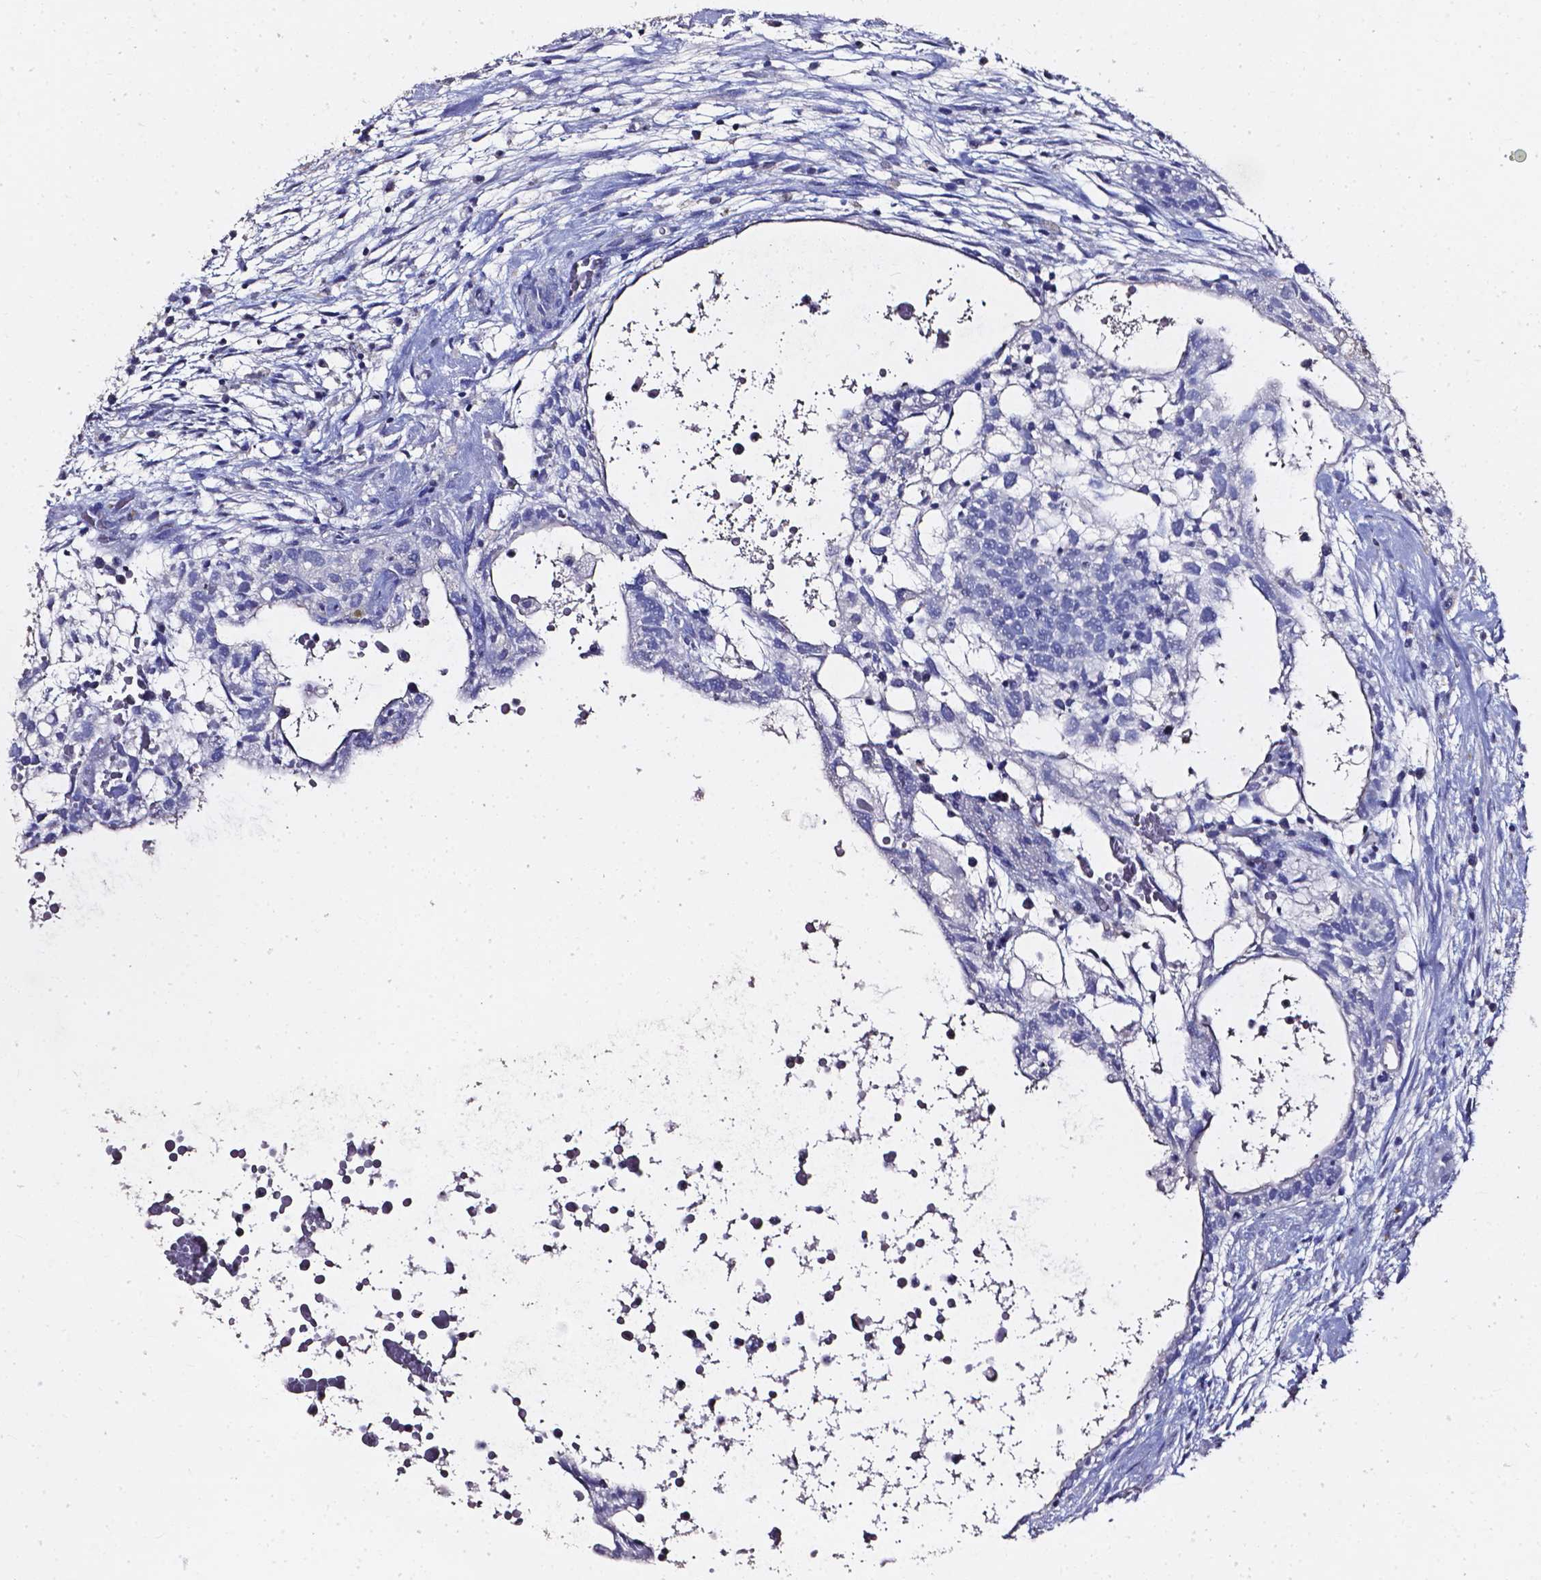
{"staining": {"intensity": "negative", "quantity": "none", "location": "none"}, "tissue": "testis cancer", "cell_type": "Tumor cells", "image_type": "cancer", "snomed": [{"axis": "morphology", "description": "Normal tissue, NOS"}, {"axis": "morphology", "description": "Carcinoma, Embryonal, NOS"}, {"axis": "topography", "description": "Testis"}], "caption": "This is a photomicrograph of immunohistochemistry (IHC) staining of testis cancer (embryonal carcinoma), which shows no staining in tumor cells.", "gene": "AKR1B10", "patient": {"sex": "male", "age": 32}}